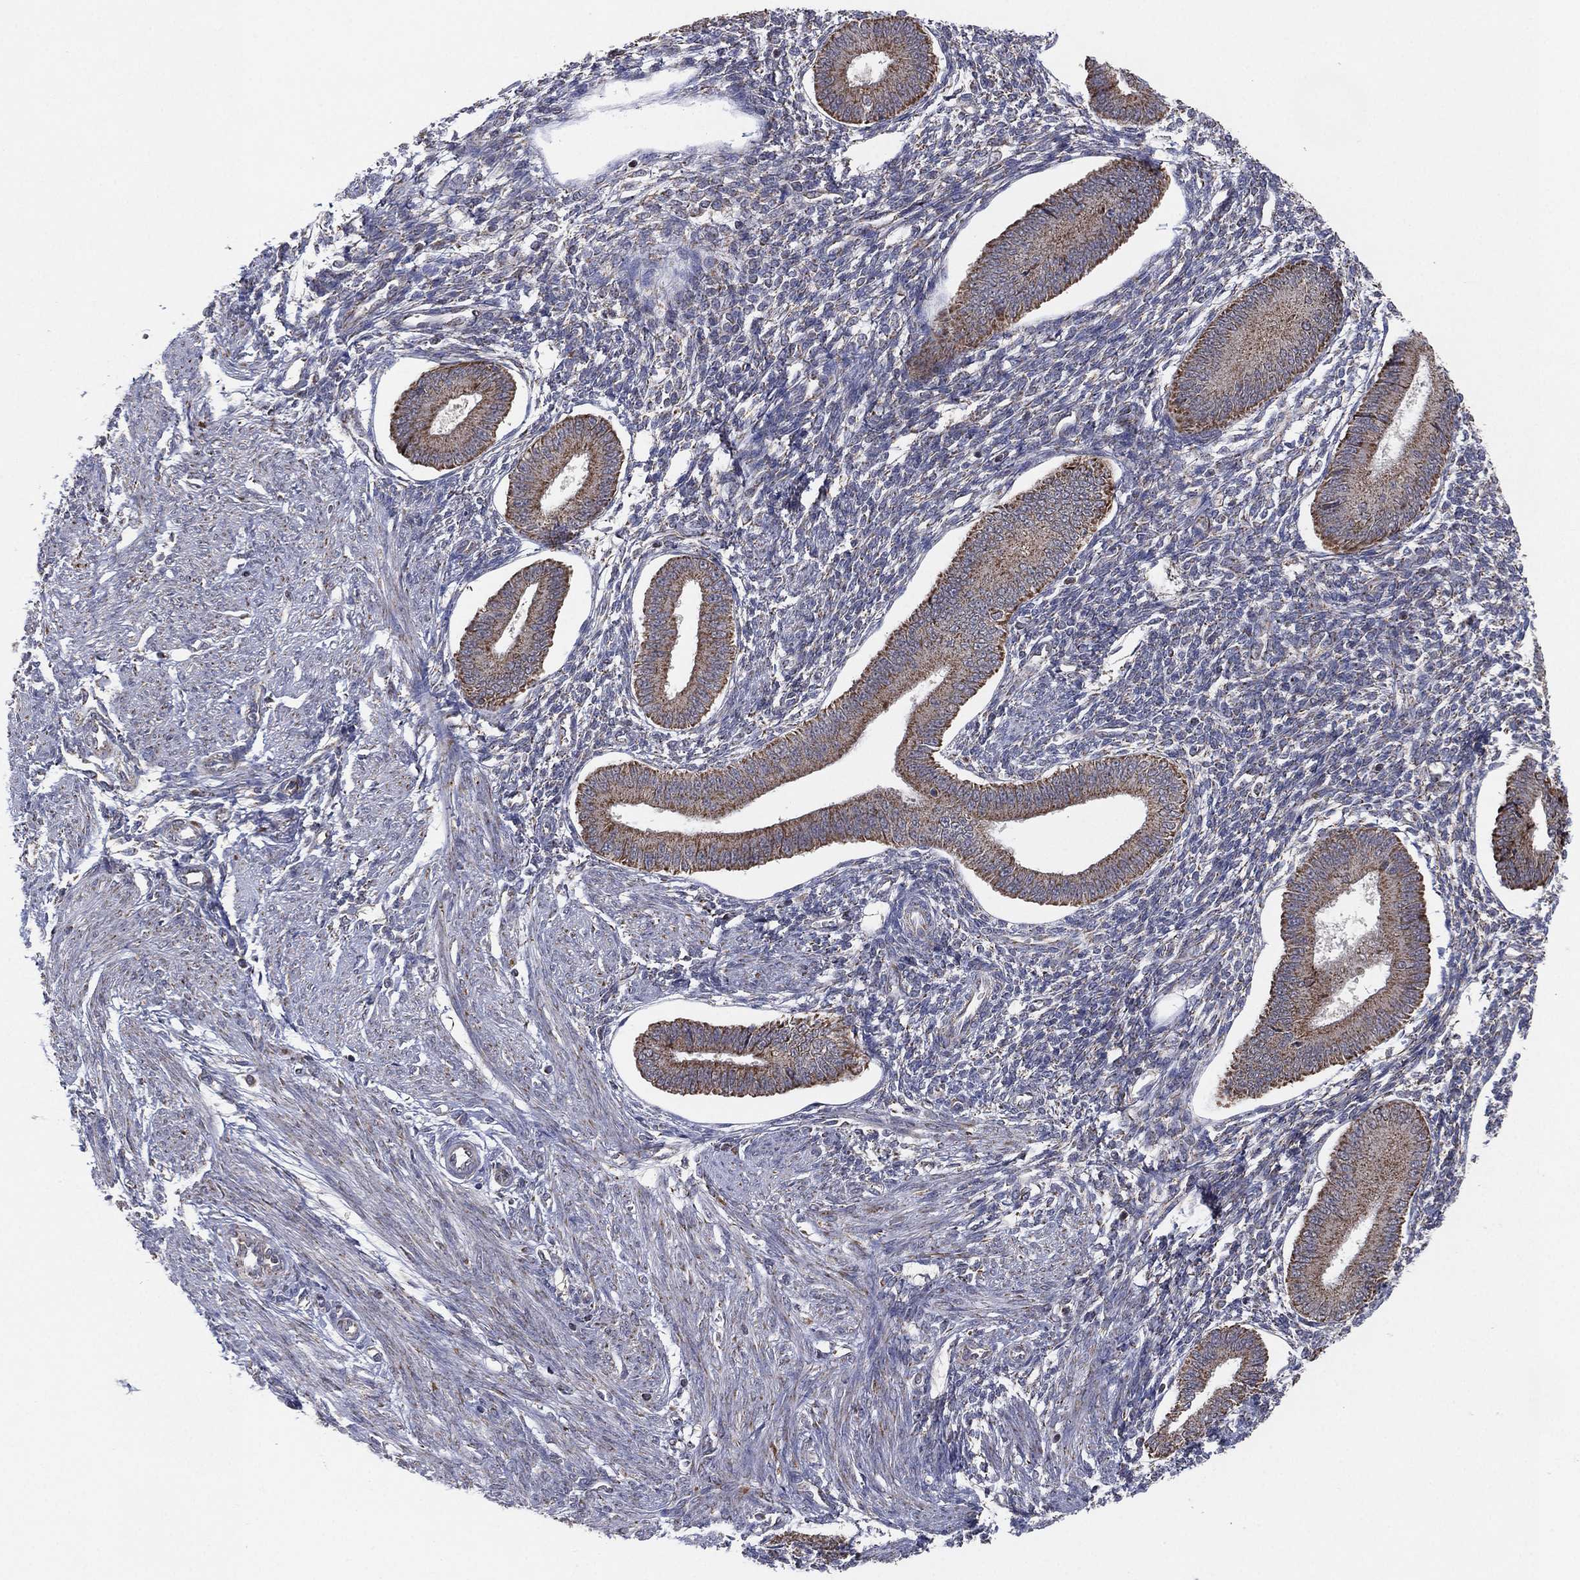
{"staining": {"intensity": "negative", "quantity": "none", "location": "none"}, "tissue": "endometrium", "cell_type": "Cells in endometrial stroma", "image_type": "normal", "snomed": [{"axis": "morphology", "description": "Normal tissue, NOS"}, {"axis": "topography", "description": "Endometrium"}], "caption": "The immunohistochemistry (IHC) image has no significant expression in cells in endometrial stroma of endometrium. (Brightfield microscopy of DAB (3,3'-diaminobenzidine) immunohistochemistry (IHC) at high magnification).", "gene": "PSMG4", "patient": {"sex": "female", "age": 39}}